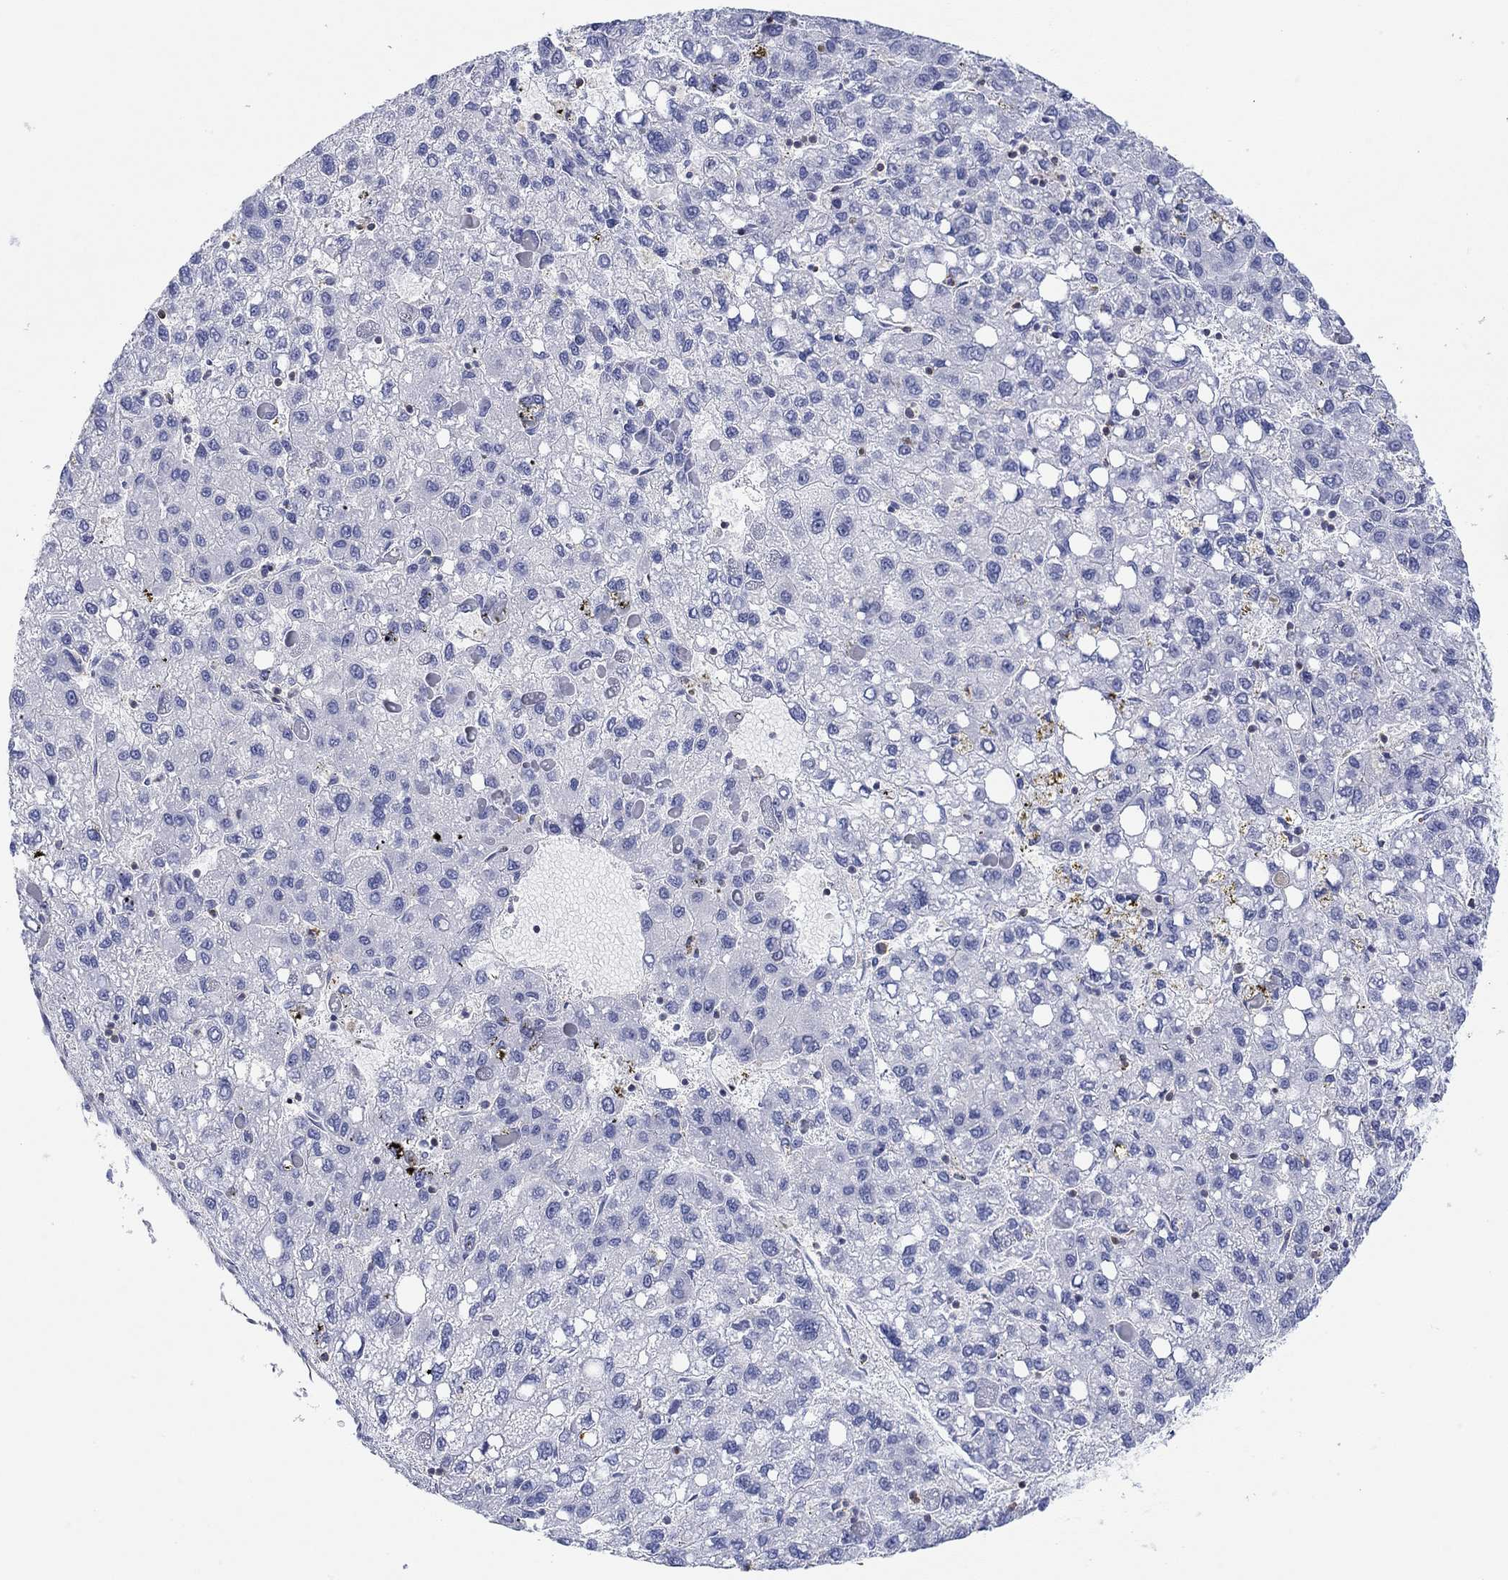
{"staining": {"intensity": "negative", "quantity": "none", "location": "none"}, "tissue": "liver cancer", "cell_type": "Tumor cells", "image_type": "cancer", "snomed": [{"axis": "morphology", "description": "Carcinoma, Hepatocellular, NOS"}, {"axis": "topography", "description": "Liver"}], "caption": "An immunohistochemistry image of liver cancer is shown. There is no staining in tumor cells of liver cancer.", "gene": "PPIL6", "patient": {"sex": "female", "age": 82}}